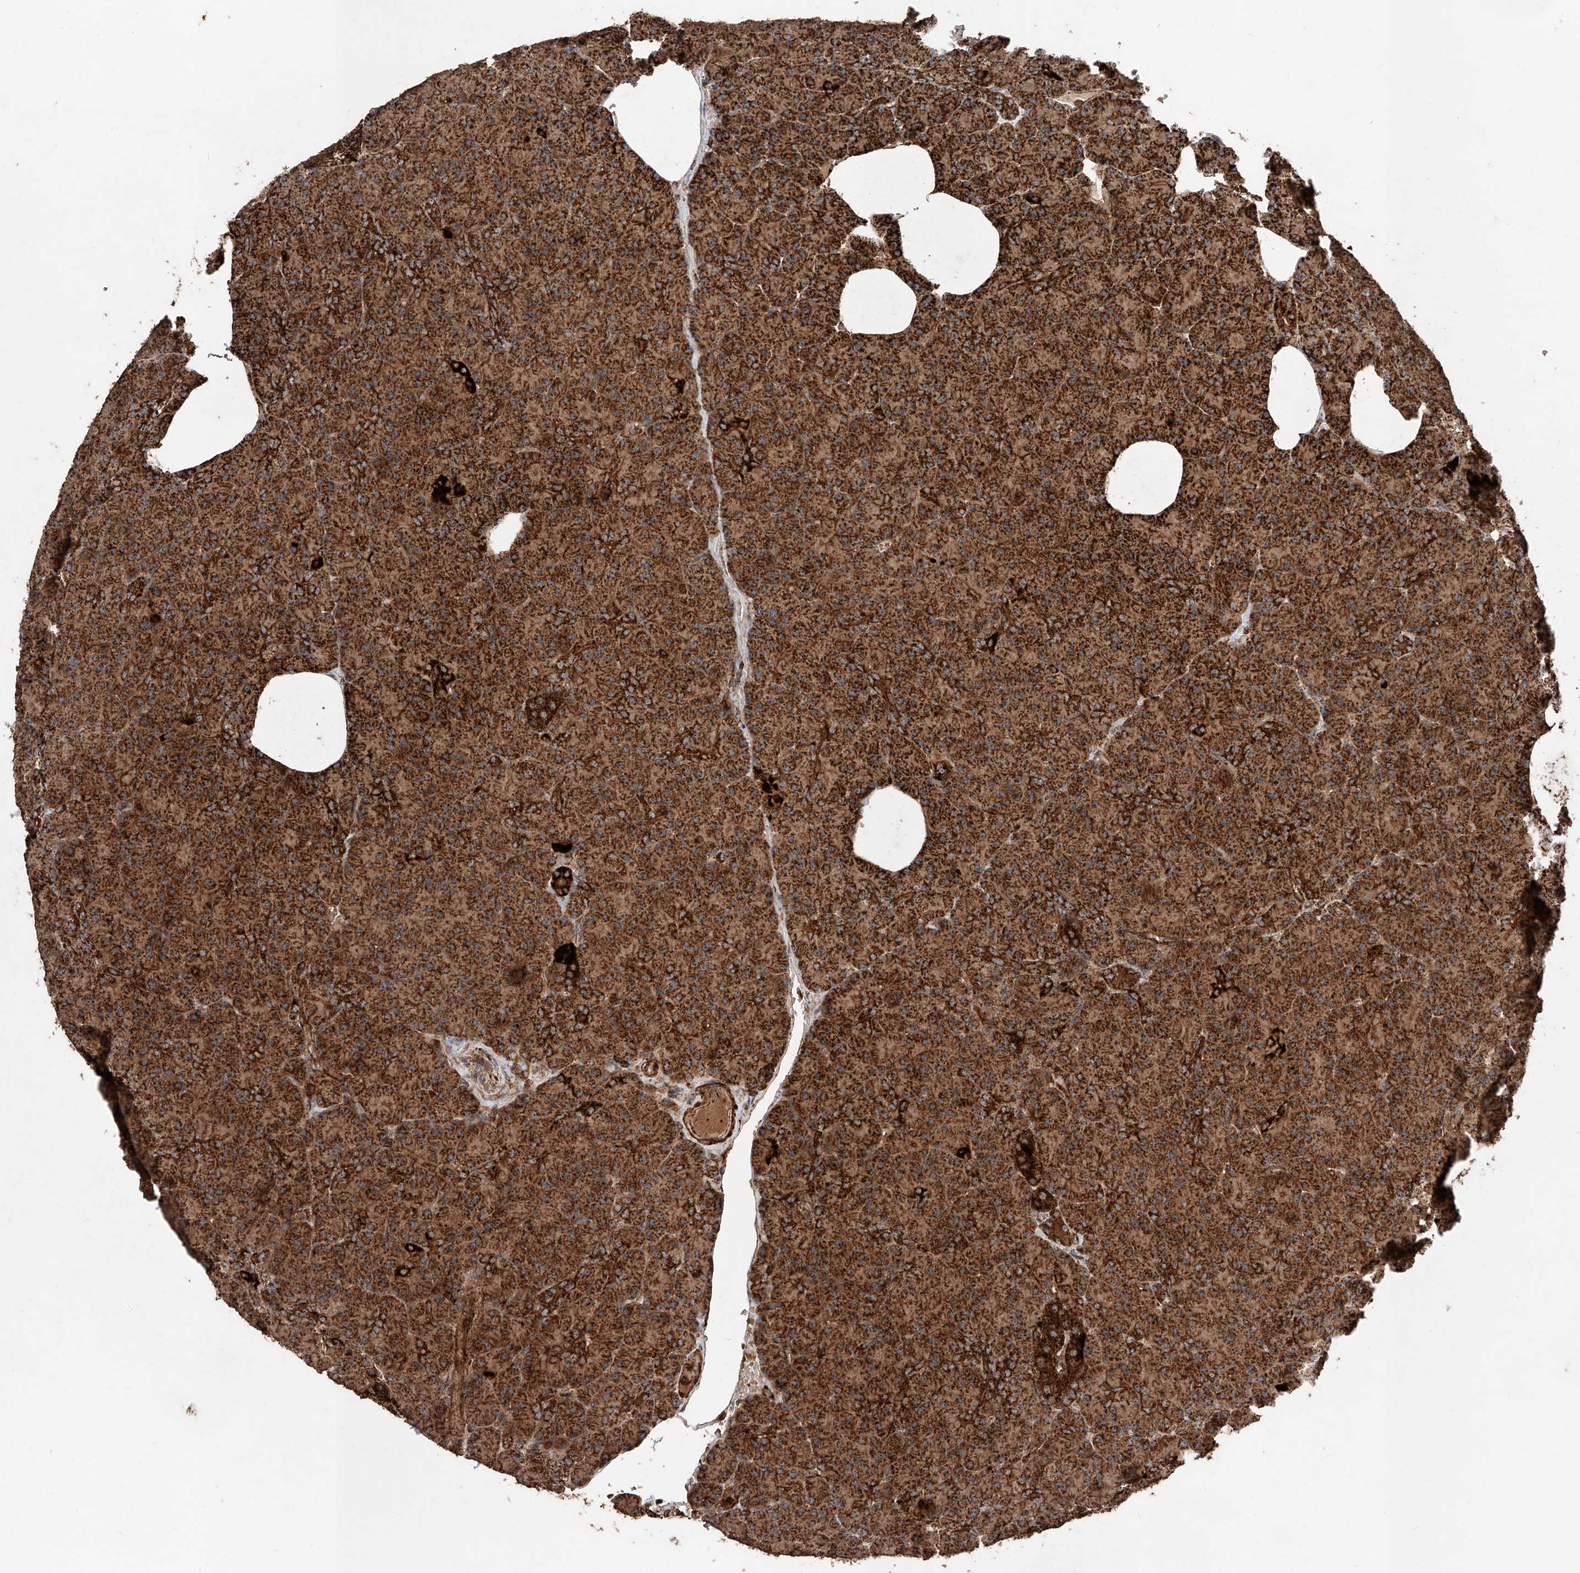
{"staining": {"intensity": "strong", "quantity": ">75%", "location": "cytoplasmic/membranous"}, "tissue": "pancreas", "cell_type": "Exocrine glandular cells", "image_type": "normal", "snomed": [{"axis": "morphology", "description": "Normal tissue, NOS"}, {"axis": "topography", "description": "Pancreas"}], "caption": "Immunohistochemical staining of benign pancreas reveals >75% levels of strong cytoplasmic/membranous protein positivity in approximately >75% of exocrine glandular cells.", "gene": "PISD", "patient": {"sex": "female", "age": 43}}